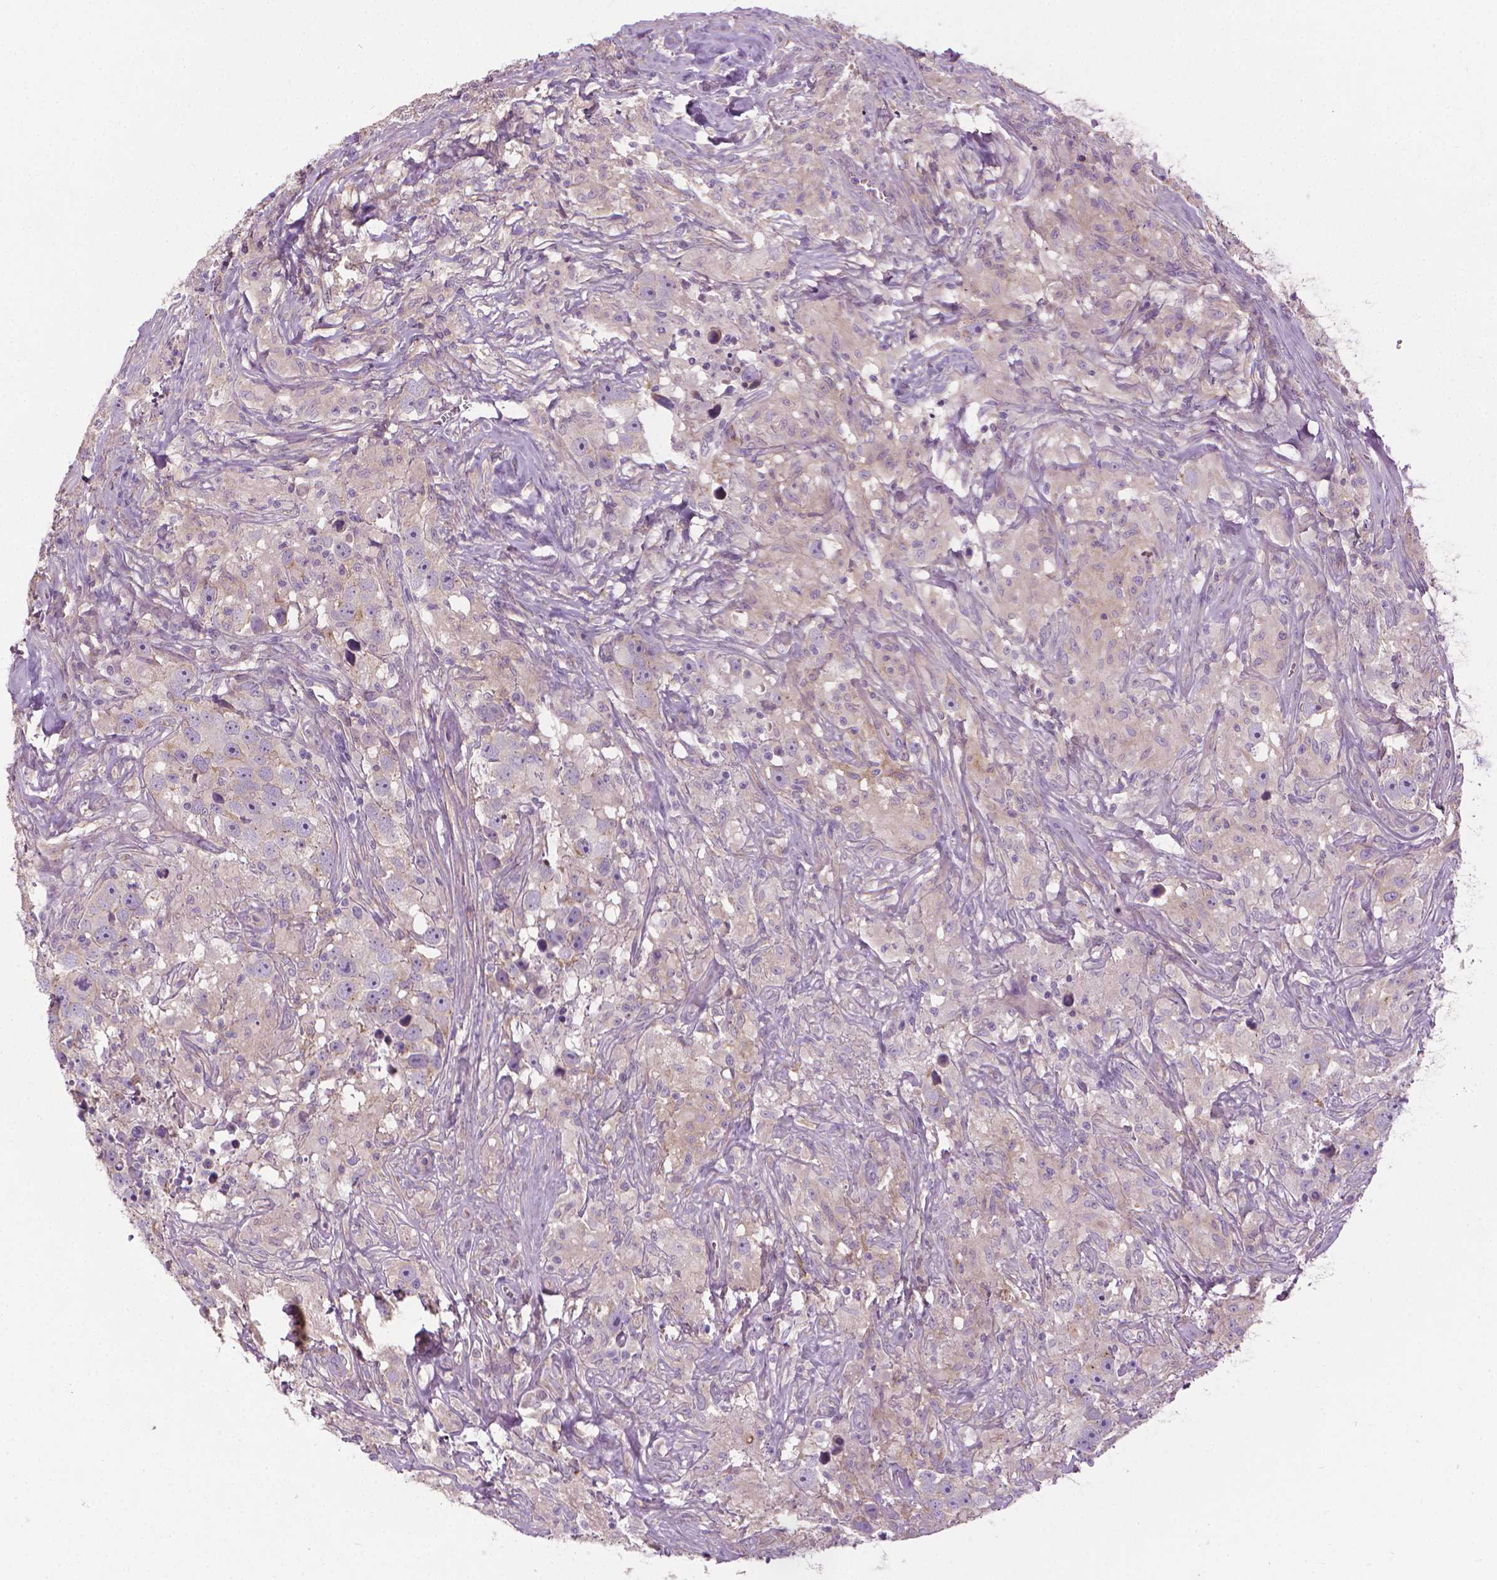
{"staining": {"intensity": "negative", "quantity": "none", "location": "none"}, "tissue": "testis cancer", "cell_type": "Tumor cells", "image_type": "cancer", "snomed": [{"axis": "morphology", "description": "Seminoma, NOS"}, {"axis": "topography", "description": "Testis"}], "caption": "An image of testis cancer stained for a protein exhibits no brown staining in tumor cells.", "gene": "RIIAD1", "patient": {"sex": "male", "age": 49}}